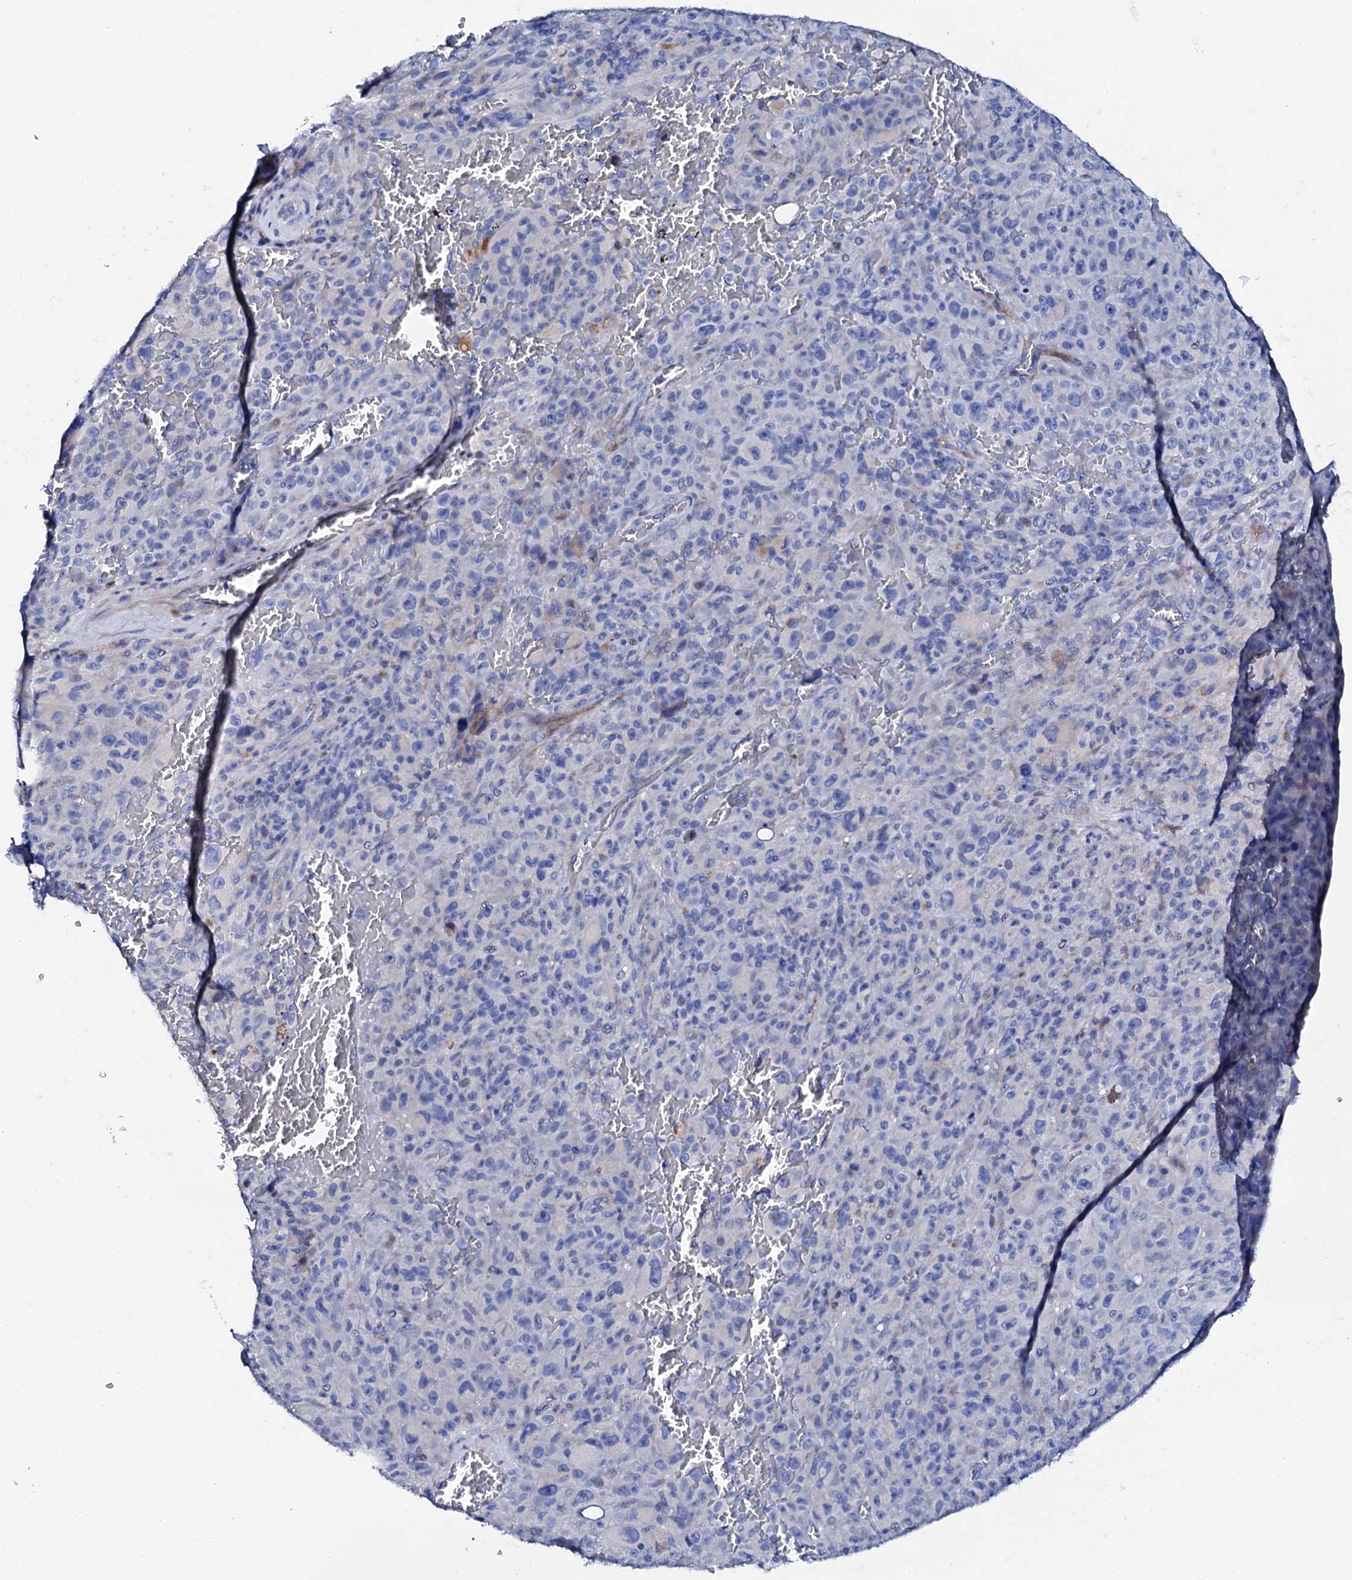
{"staining": {"intensity": "negative", "quantity": "none", "location": "none"}, "tissue": "melanoma", "cell_type": "Tumor cells", "image_type": "cancer", "snomed": [{"axis": "morphology", "description": "Malignant melanoma, NOS"}, {"axis": "topography", "description": "Skin"}], "caption": "This is a histopathology image of IHC staining of malignant melanoma, which shows no staining in tumor cells. (Brightfield microscopy of DAB immunohistochemistry at high magnification).", "gene": "TRDN", "patient": {"sex": "female", "age": 82}}